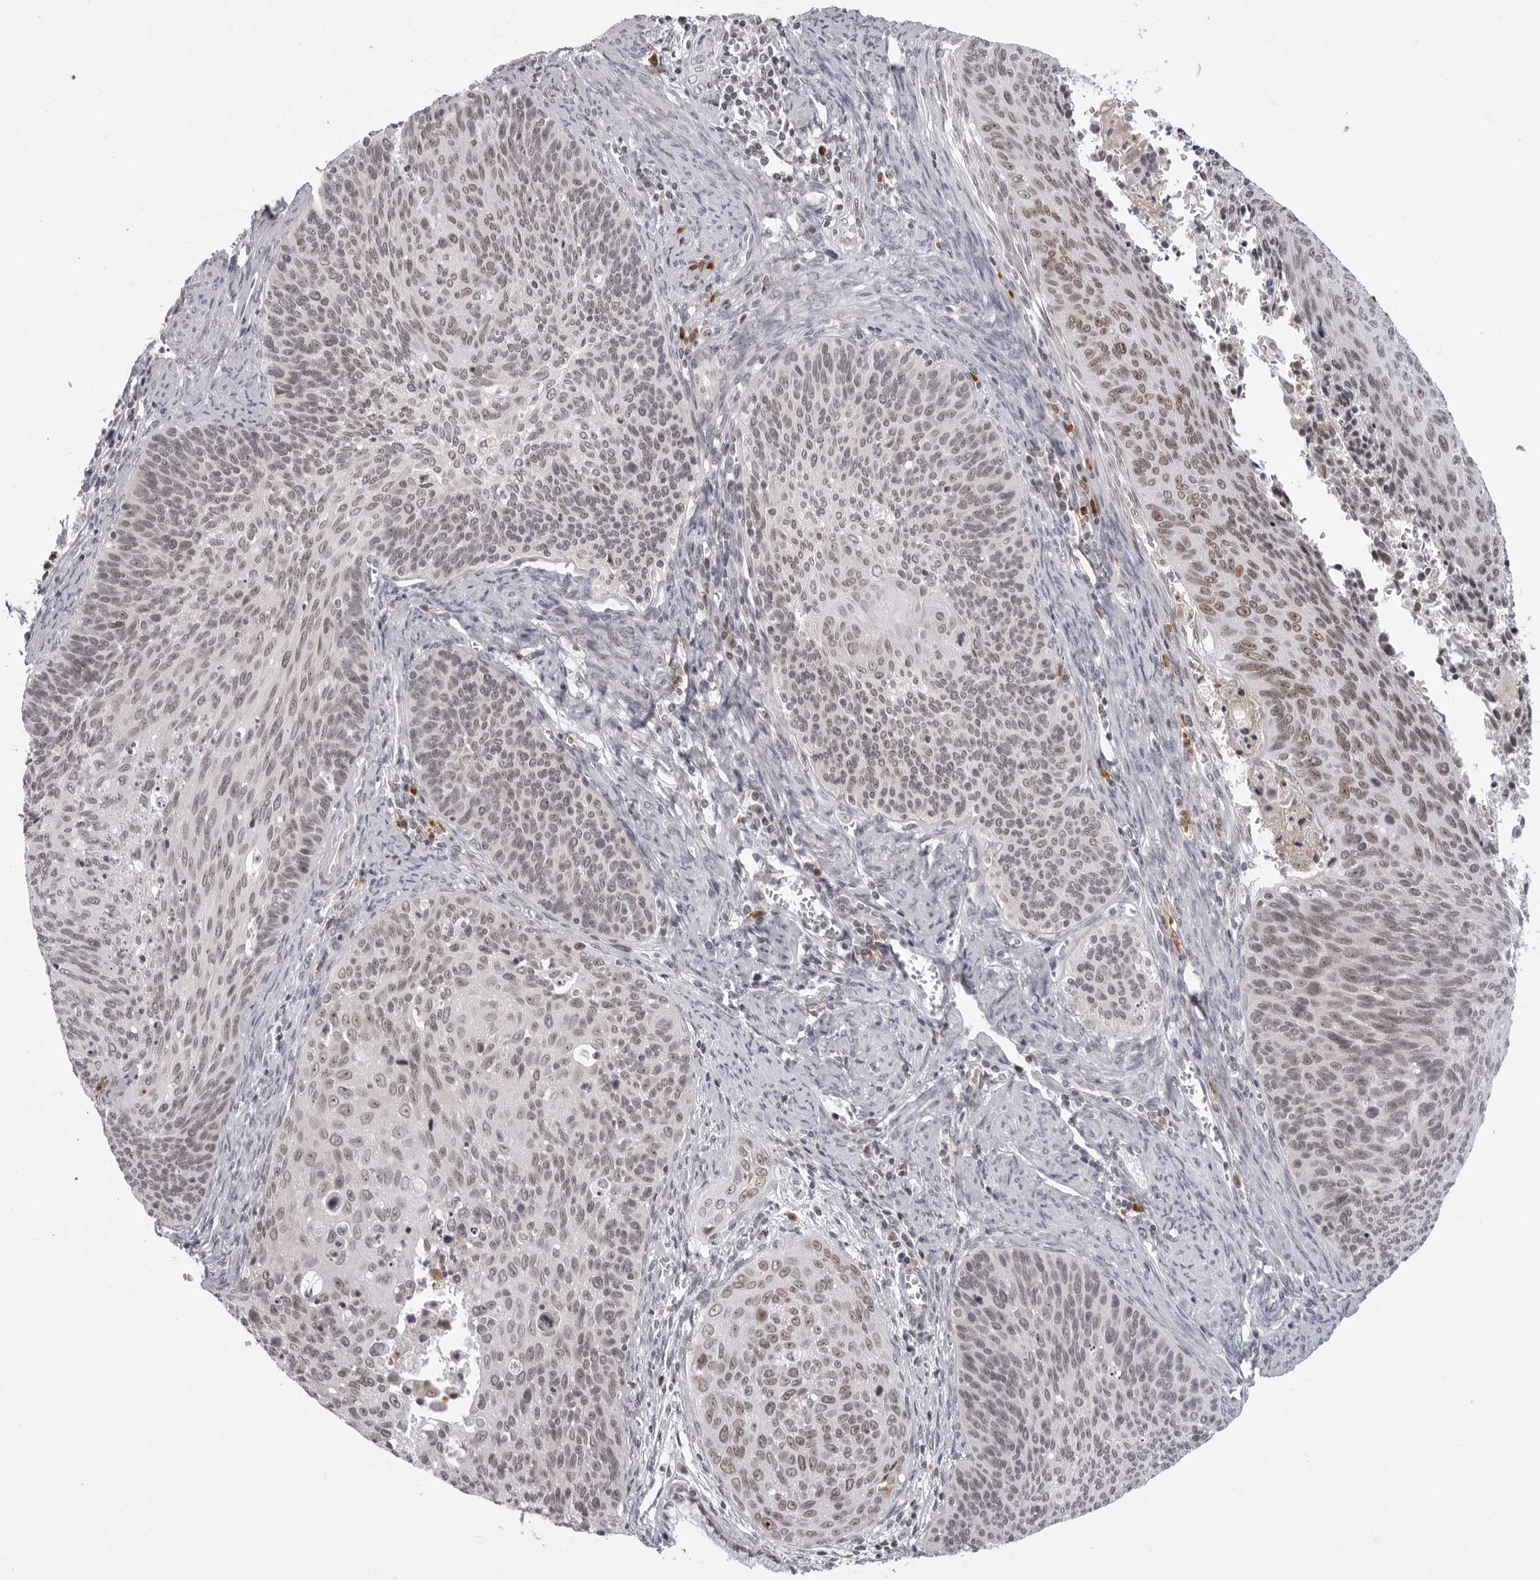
{"staining": {"intensity": "moderate", "quantity": "25%-75%", "location": "nuclear"}, "tissue": "cervical cancer", "cell_type": "Tumor cells", "image_type": "cancer", "snomed": [{"axis": "morphology", "description": "Squamous cell carcinoma, NOS"}, {"axis": "topography", "description": "Cervix"}], "caption": "Moderate nuclear protein expression is present in approximately 25%-75% of tumor cells in squamous cell carcinoma (cervical).", "gene": "EXOSC10", "patient": {"sex": "female", "age": 55}}